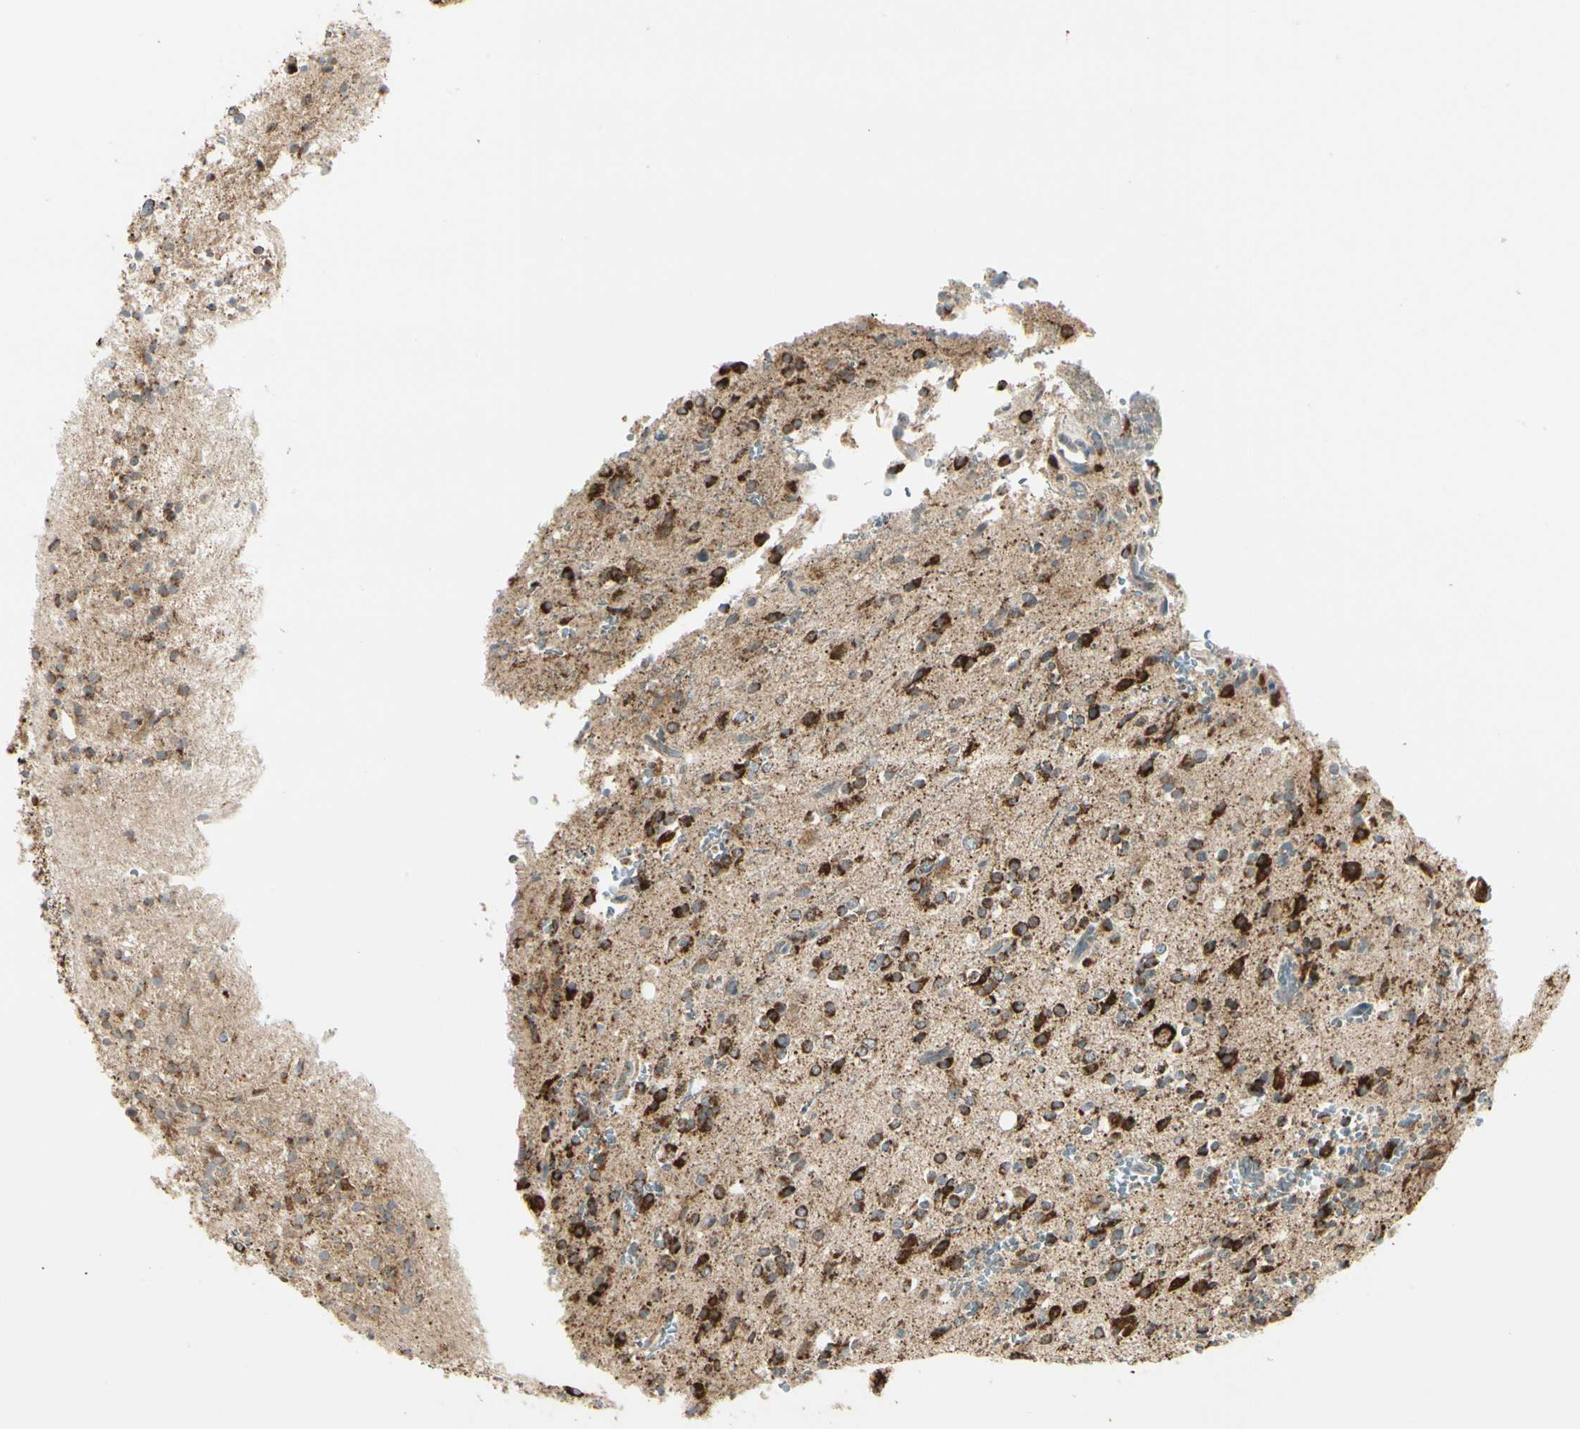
{"staining": {"intensity": "strong", "quantity": ">75%", "location": "cytoplasmic/membranous"}, "tissue": "glioma", "cell_type": "Tumor cells", "image_type": "cancer", "snomed": [{"axis": "morphology", "description": "Glioma, malignant, High grade"}, {"axis": "topography", "description": "Brain"}], "caption": "Immunohistochemical staining of high-grade glioma (malignant) displays strong cytoplasmic/membranous protein expression in approximately >75% of tumor cells.", "gene": "ANKS6", "patient": {"sex": "male", "age": 47}}